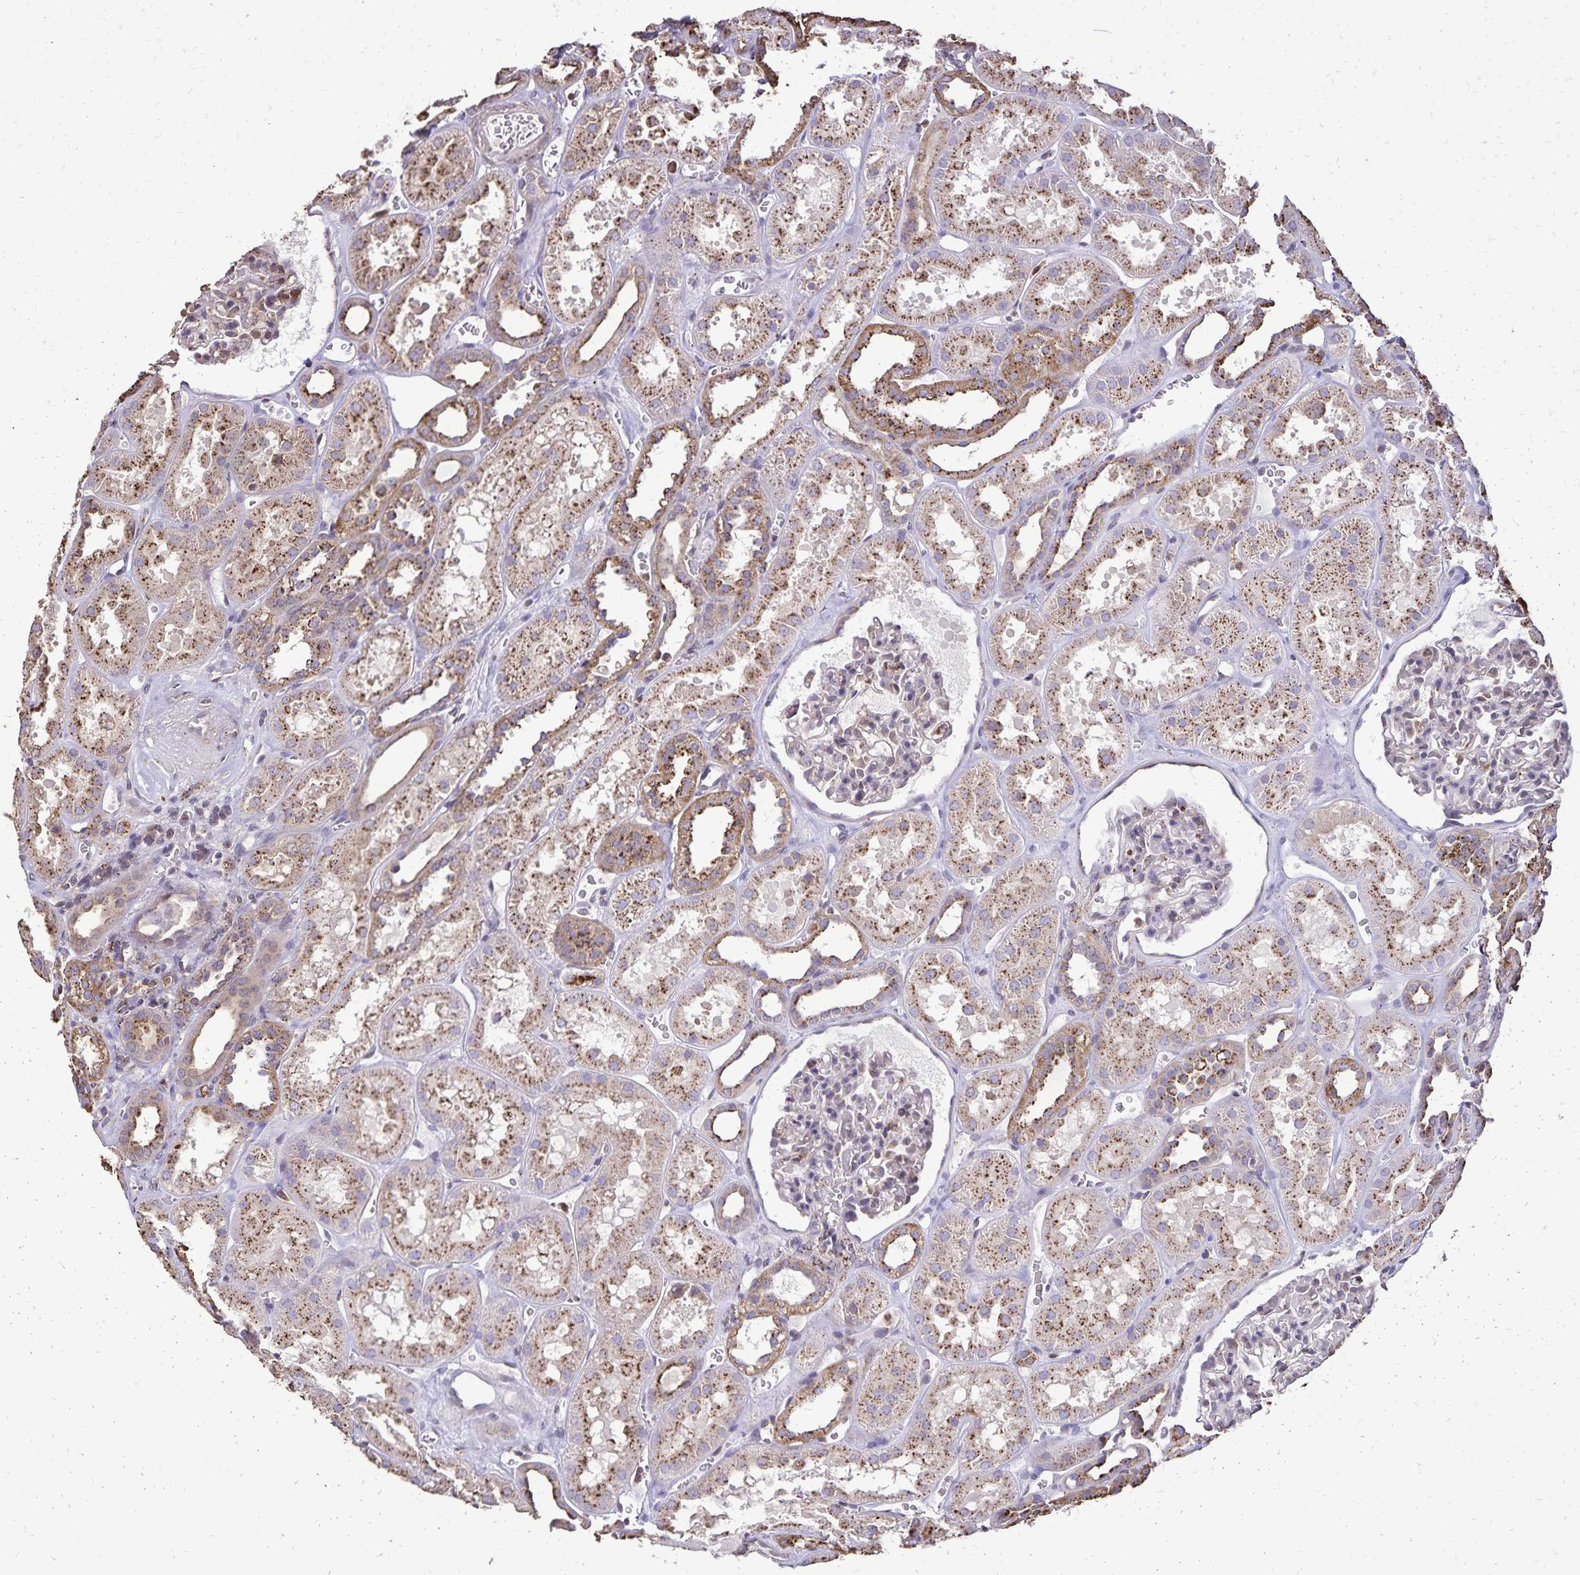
{"staining": {"intensity": "weak", "quantity": "<25%", "location": "cytoplasmic/membranous"}, "tissue": "kidney", "cell_type": "Cells in glomeruli", "image_type": "normal", "snomed": [{"axis": "morphology", "description": "Normal tissue, NOS"}, {"axis": "topography", "description": "Kidney"}], "caption": "Immunohistochemistry micrograph of unremarkable kidney: kidney stained with DAB displays no significant protein expression in cells in glomeruli. (DAB immunohistochemistry with hematoxylin counter stain).", "gene": "CHMP1B", "patient": {"sex": "female", "age": 41}}